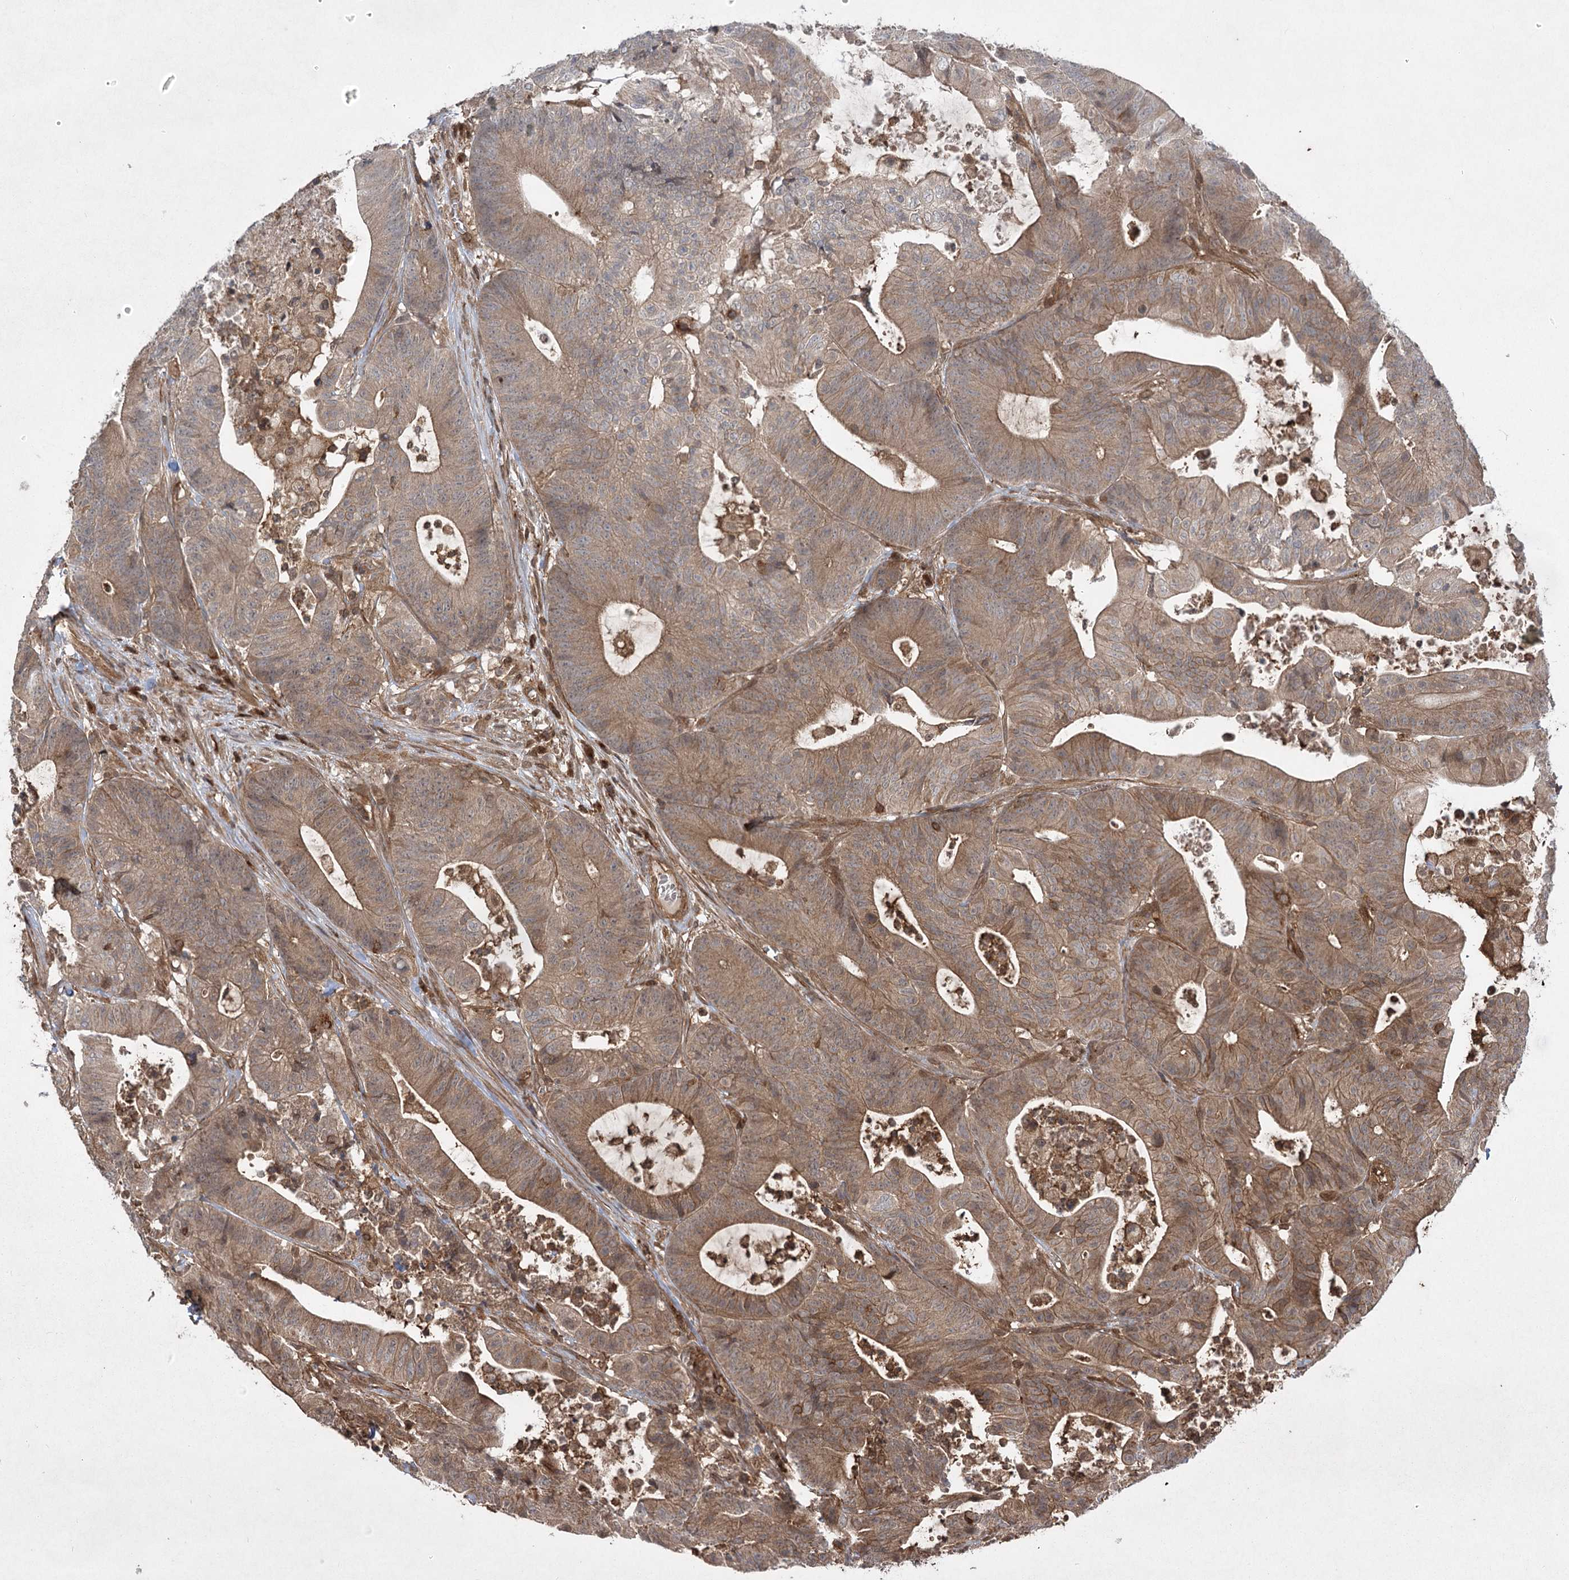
{"staining": {"intensity": "moderate", "quantity": ">75%", "location": "cytoplasmic/membranous"}, "tissue": "colorectal cancer", "cell_type": "Tumor cells", "image_type": "cancer", "snomed": [{"axis": "morphology", "description": "Adenocarcinoma, NOS"}, {"axis": "topography", "description": "Colon"}], "caption": "The image displays immunohistochemical staining of colorectal cancer (adenocarcinoma). There is moderate cytoplasmic/membranous positivity is present in about >75% of tumor cells.", "gene": "MDFIC", "patient": {"sex": "female", "age": 84}}